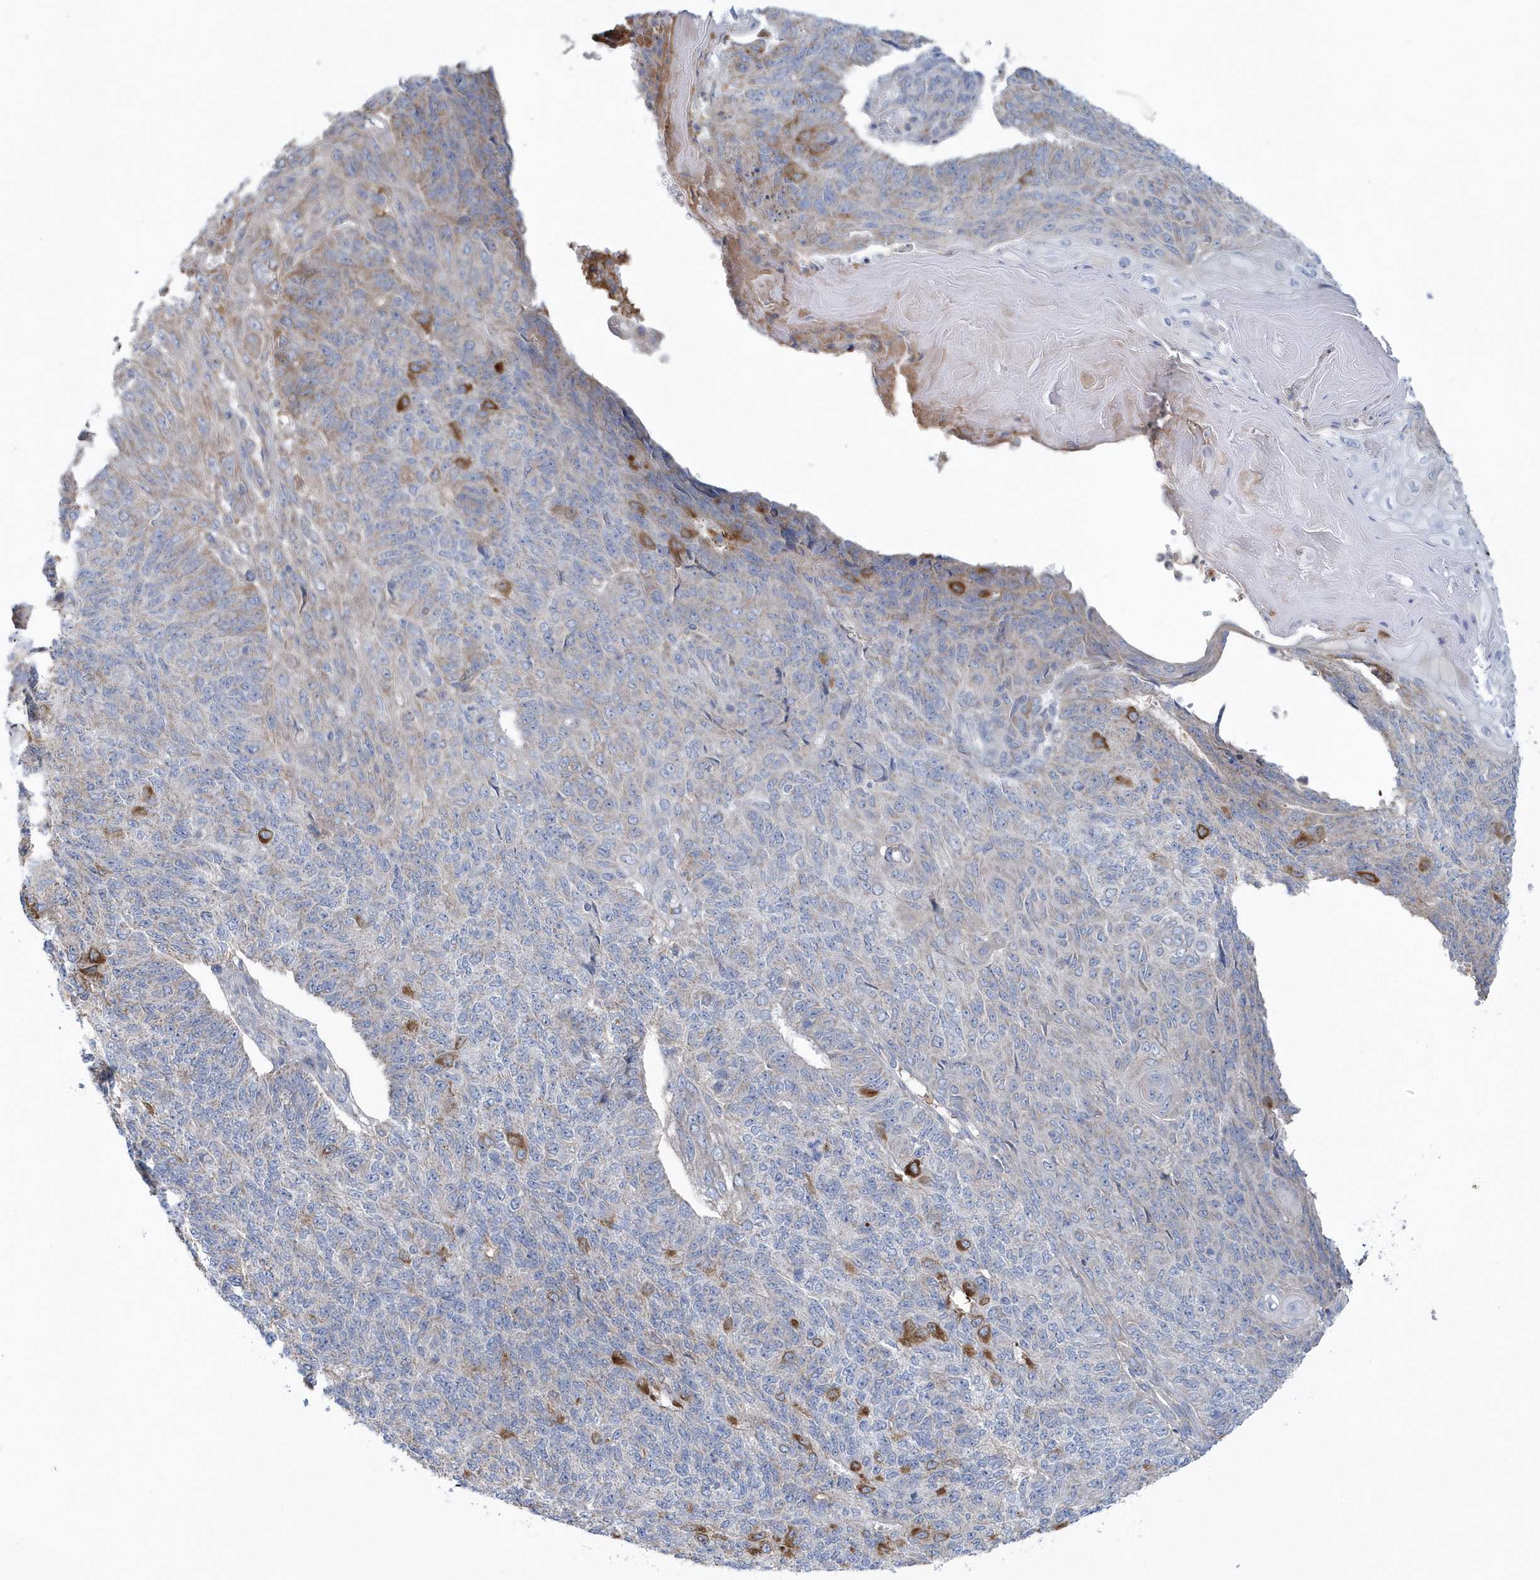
{"staining": {"intensity": "moderate", "quantity": "<25%", "location": "cytoplasmic/membranous"}, "tissue": "endometrial cancer", "cell_type": "Tumor cells", "image_type": "cancer", "snomed": [{"axis": "morphology", "description": "Adenocarcinoma, NOS"}, {"axis": "topography", "description": "Endometrium"}], "caption": "Tumor cells show moderate cytoplasmic/membranous staining in approximately <25% of cells in endometrial cancer (adenocarcinoma).", "gene": "SPATA18", "patient": {"sex": "female", "age": 32}}